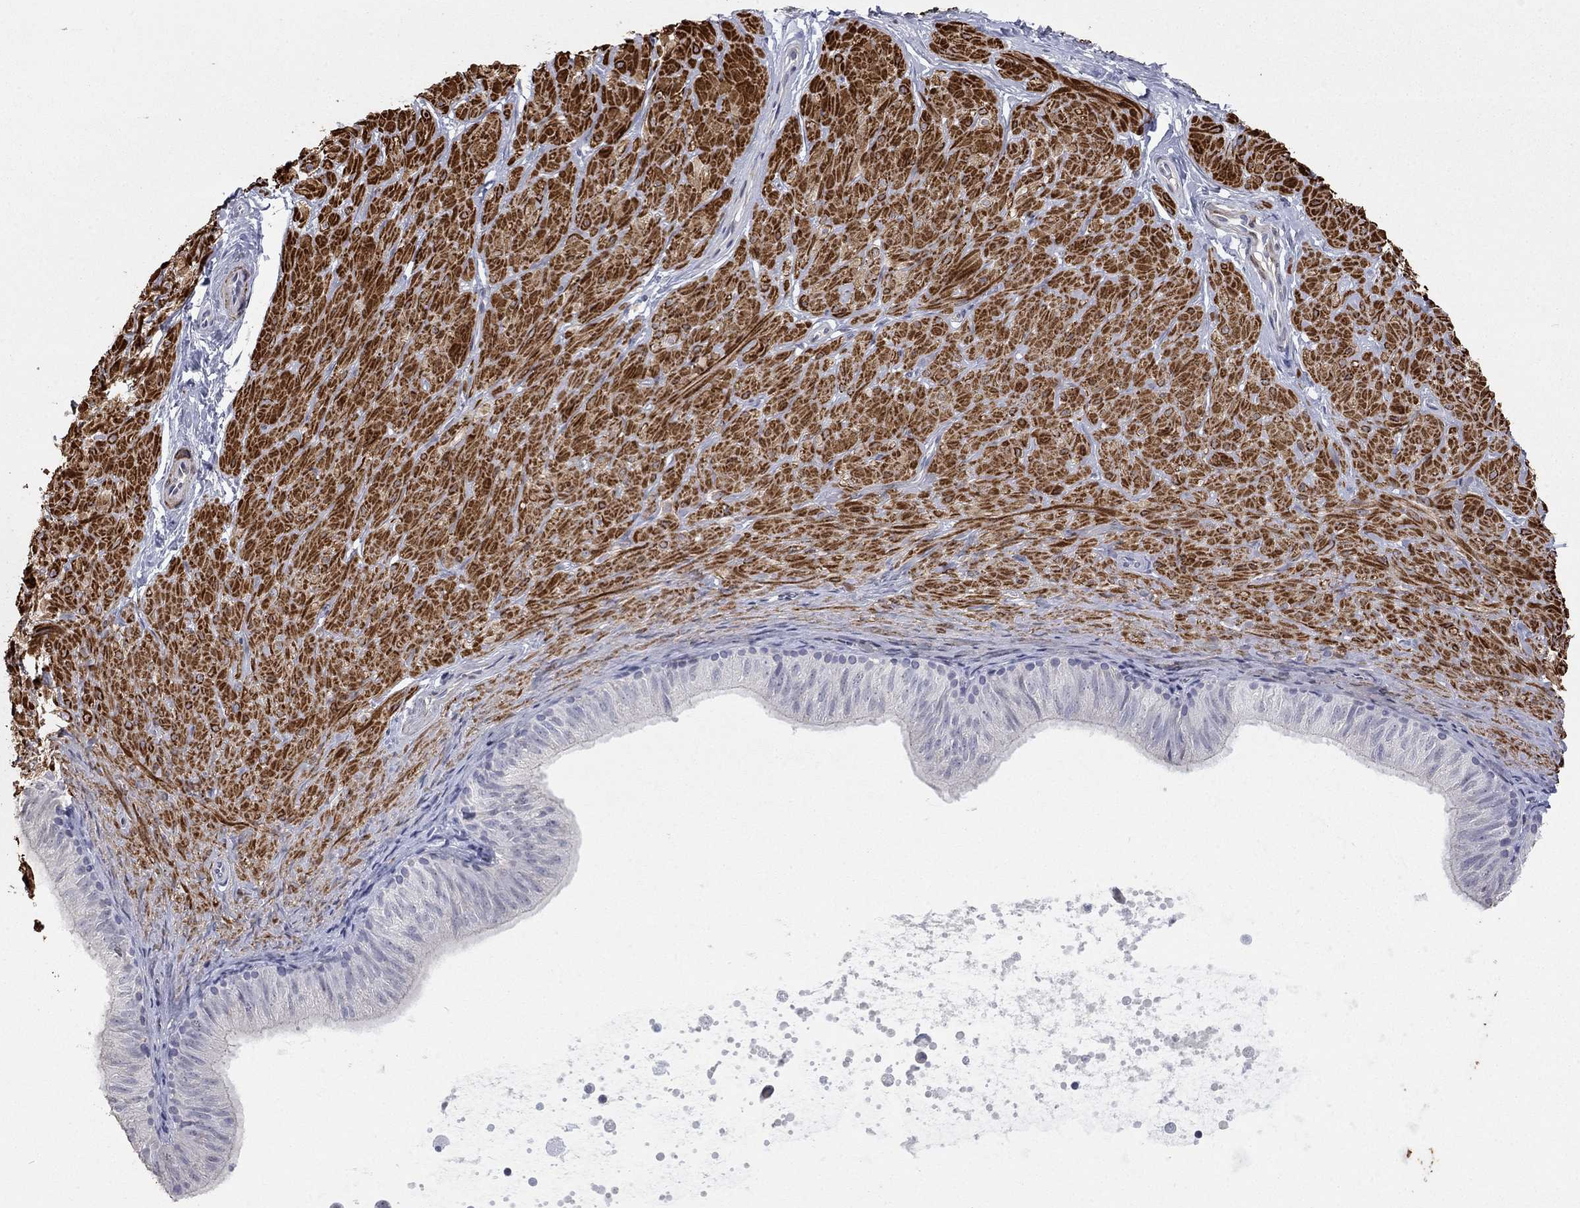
{"staining": {"intensity": "negative", "quantity": "none", "location": "none"}, "tissue": "adipose tissue", "cell_type": "Adipocytes", "image_type": "normal", "snomed": [{"axis": "morphology", "description": "Normal tissue, NOS"}, {"axis": "topography", "description": "Smooth muscle"}, {"axis": "topography", "description": "Peripheral nerve tissue"}], "caption": "Immunohistochemistry (IHC) of normal adipose tissue reveals no staining in adipocytes.", "gene": "IP6K3", "patient": {"sex": "male", "age": 22}}